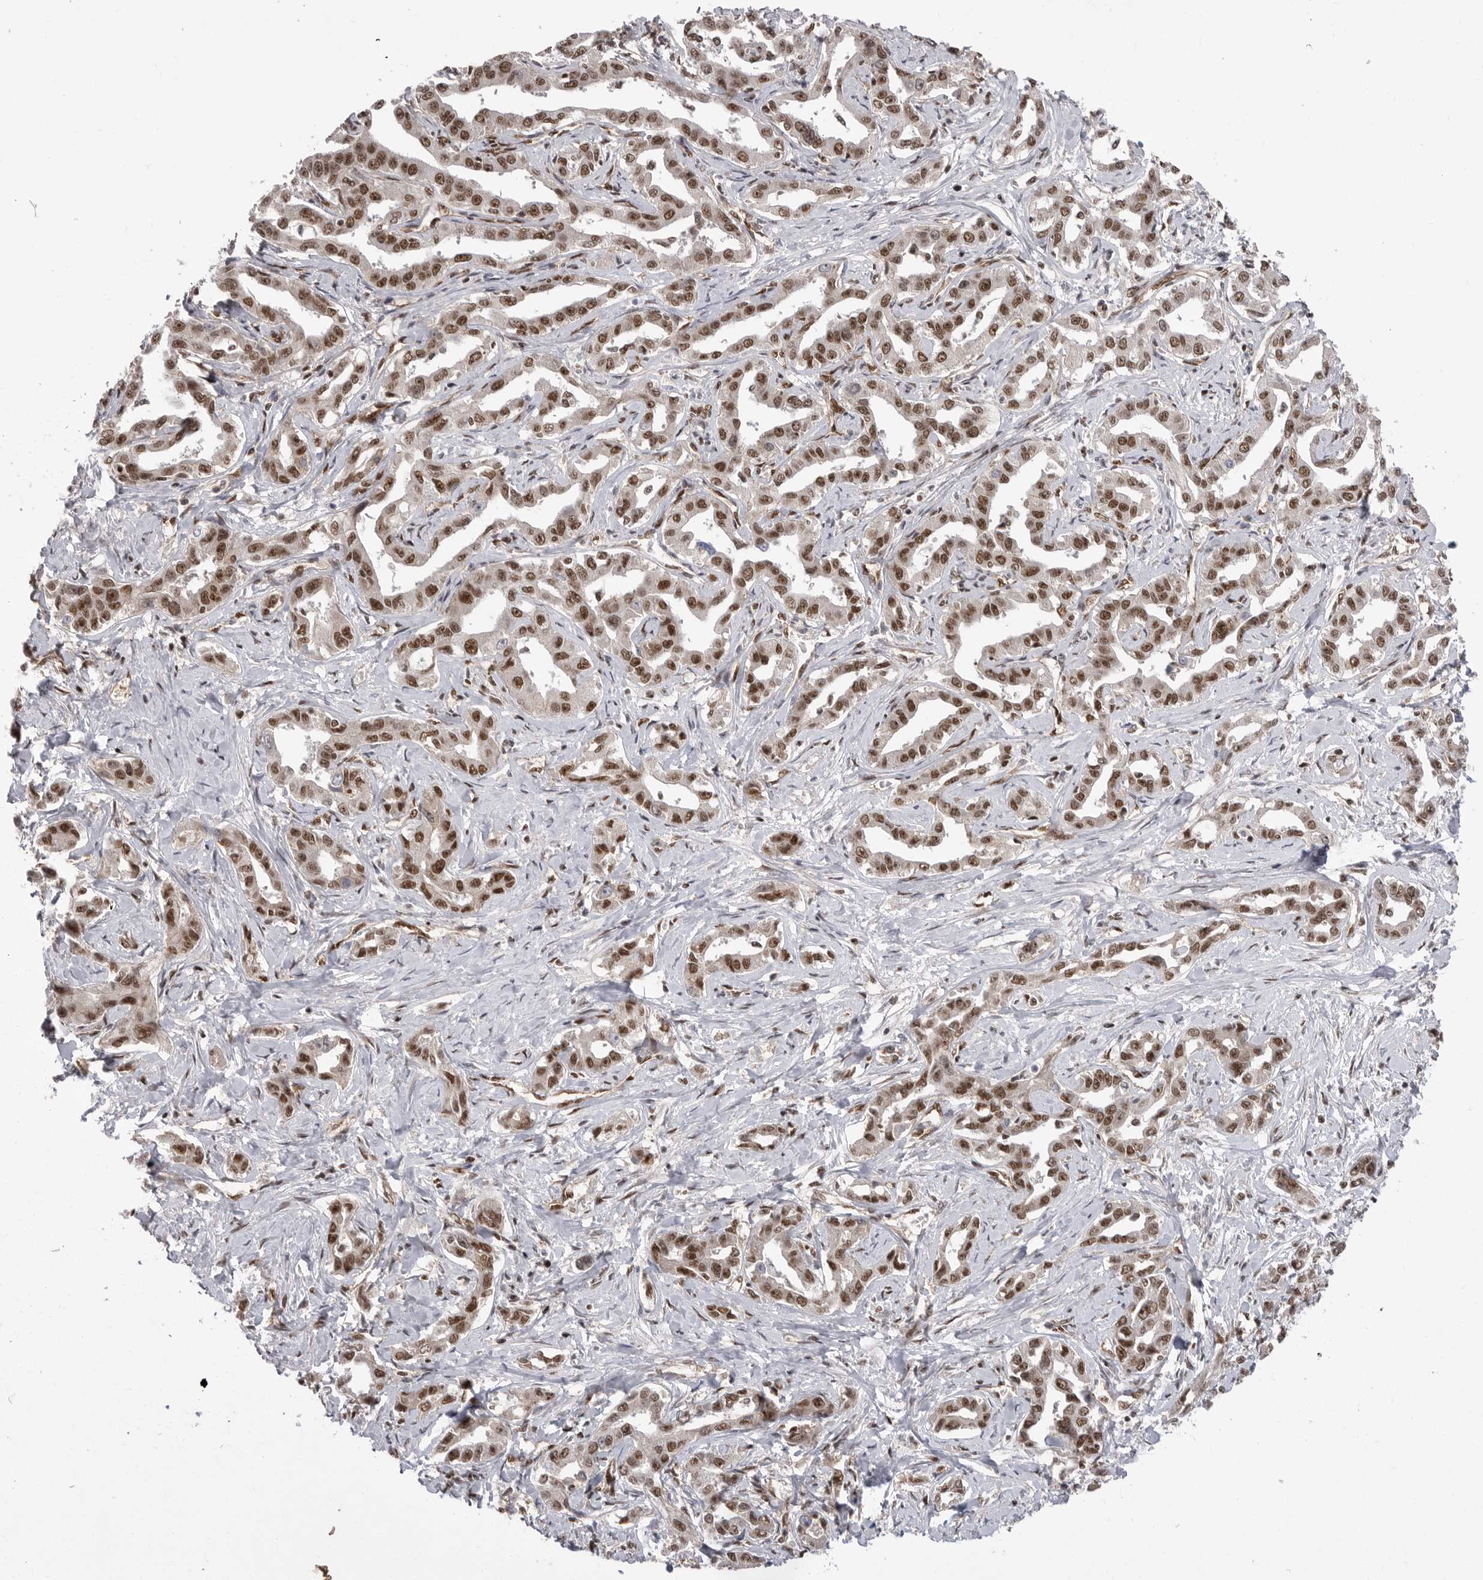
{"staining": {"intensity": "moderate", "quantity": ">75%", "location": "nuclear"}, "tissue": "liver cancer", "cell_type": "Tumor cells", "image_type": "cancer", "snomed": [{"axis": "morphology", "description": "Cholangiocarcinoma"}, {"axis": "topography", "description": "Liver"}], "caption": "A high-resolution image shows IHC staining of liver cancer, which reveals moderate nuclear staining in about >75% of tumor cells.", "gene": "PPP1R8", "patient": {"sex": "male", "age": 59}}